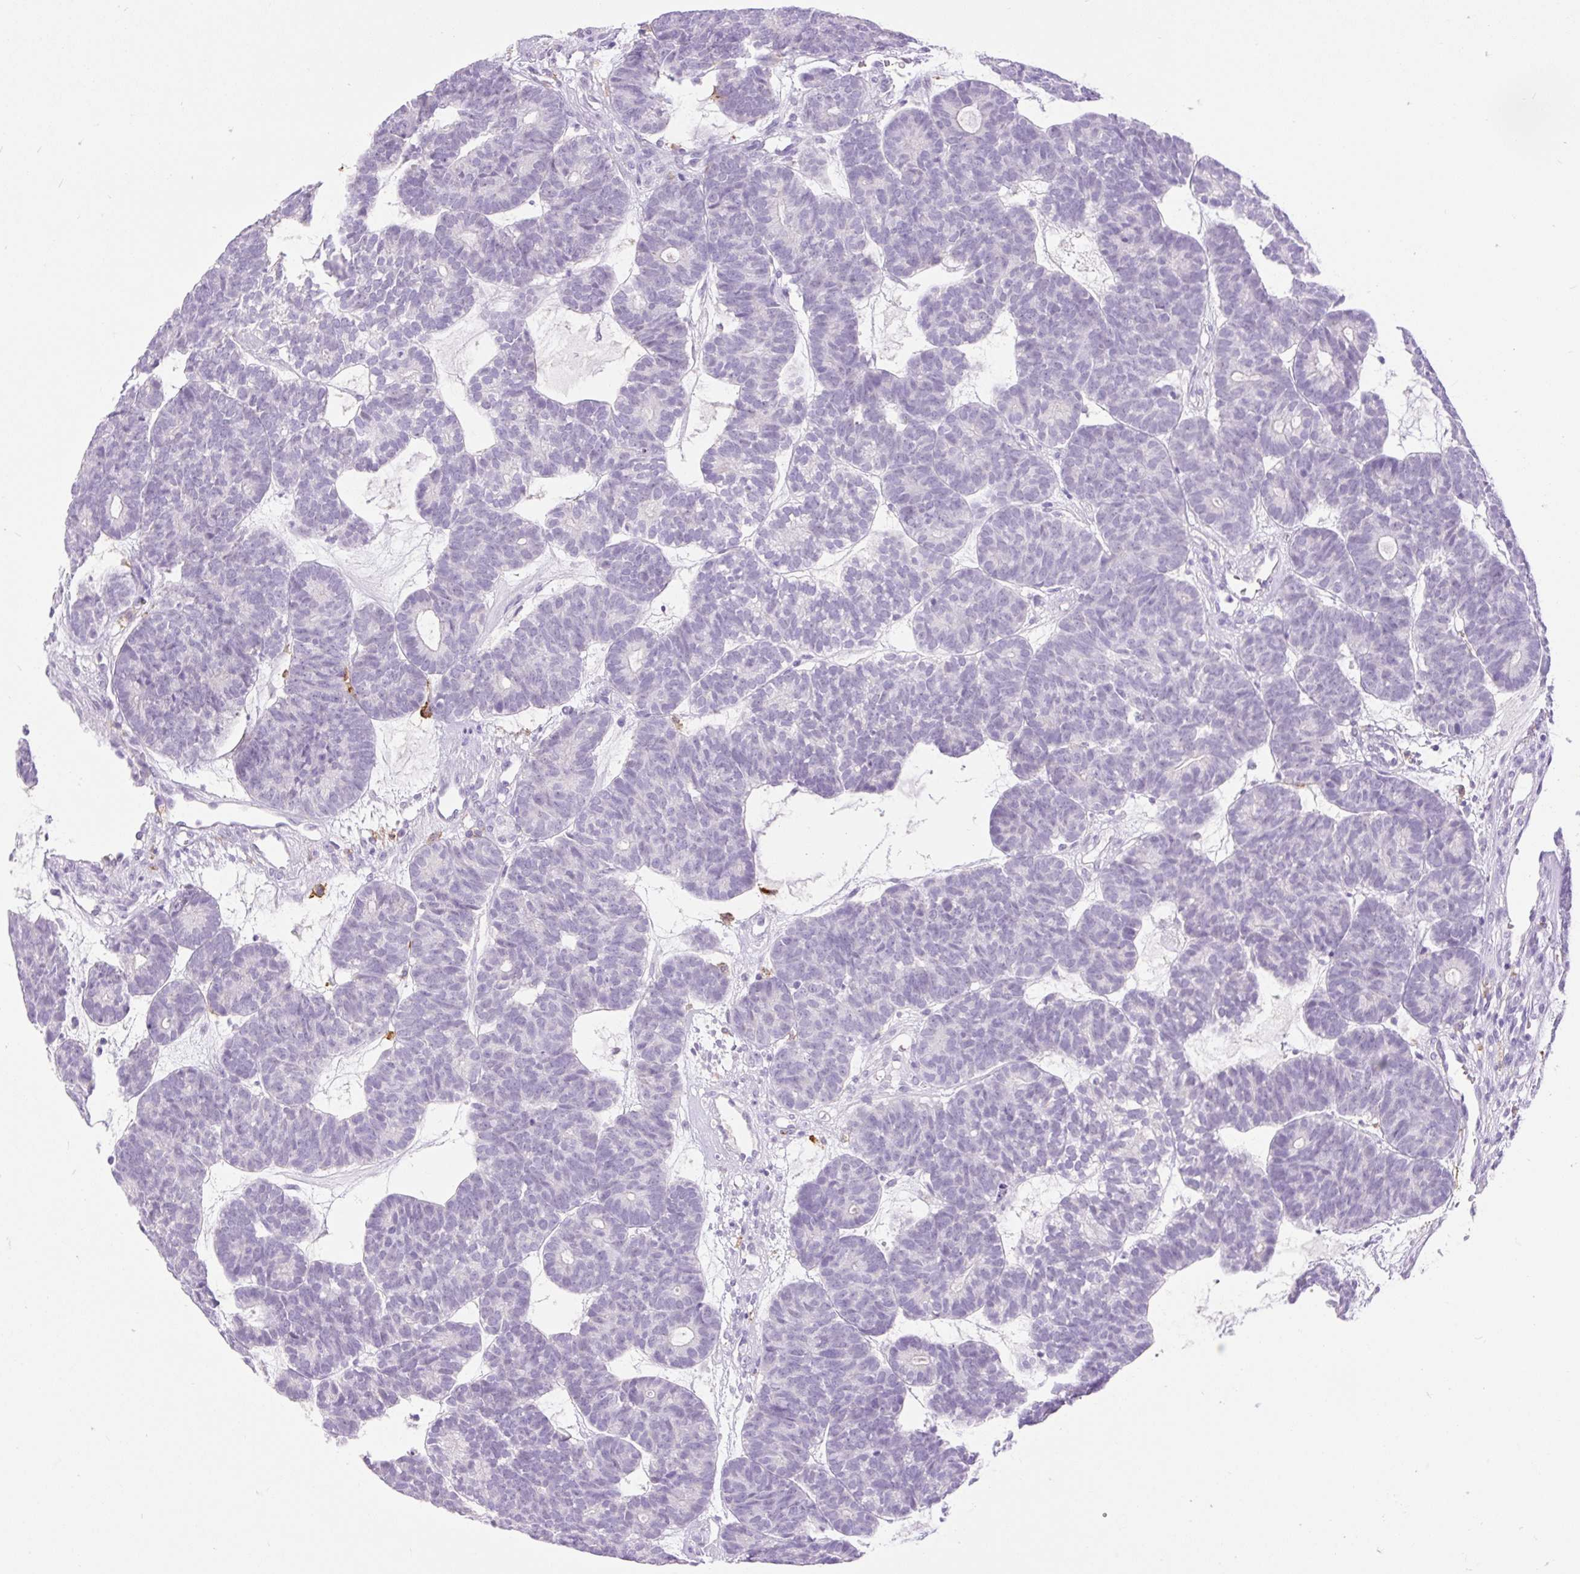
{"staining": {"intensity": "negative", "quantity": "none", "location": "none"}, "tissue": "head and neck cancer", "cell_type": "Tumor cells", "image_type": "cancer", "snomed": [{"axis": "morphology", "description": "Adenocarcinoma, NOS"}, {"axis": "topography", "description": "Head-Neck"}], "caption": "Head and neck cancer was stained to show a protein in brown. There is no significant expression in tumor cells.", "gene": "SIGLEC1", "patient": {"sex": "female", "age": 81}}